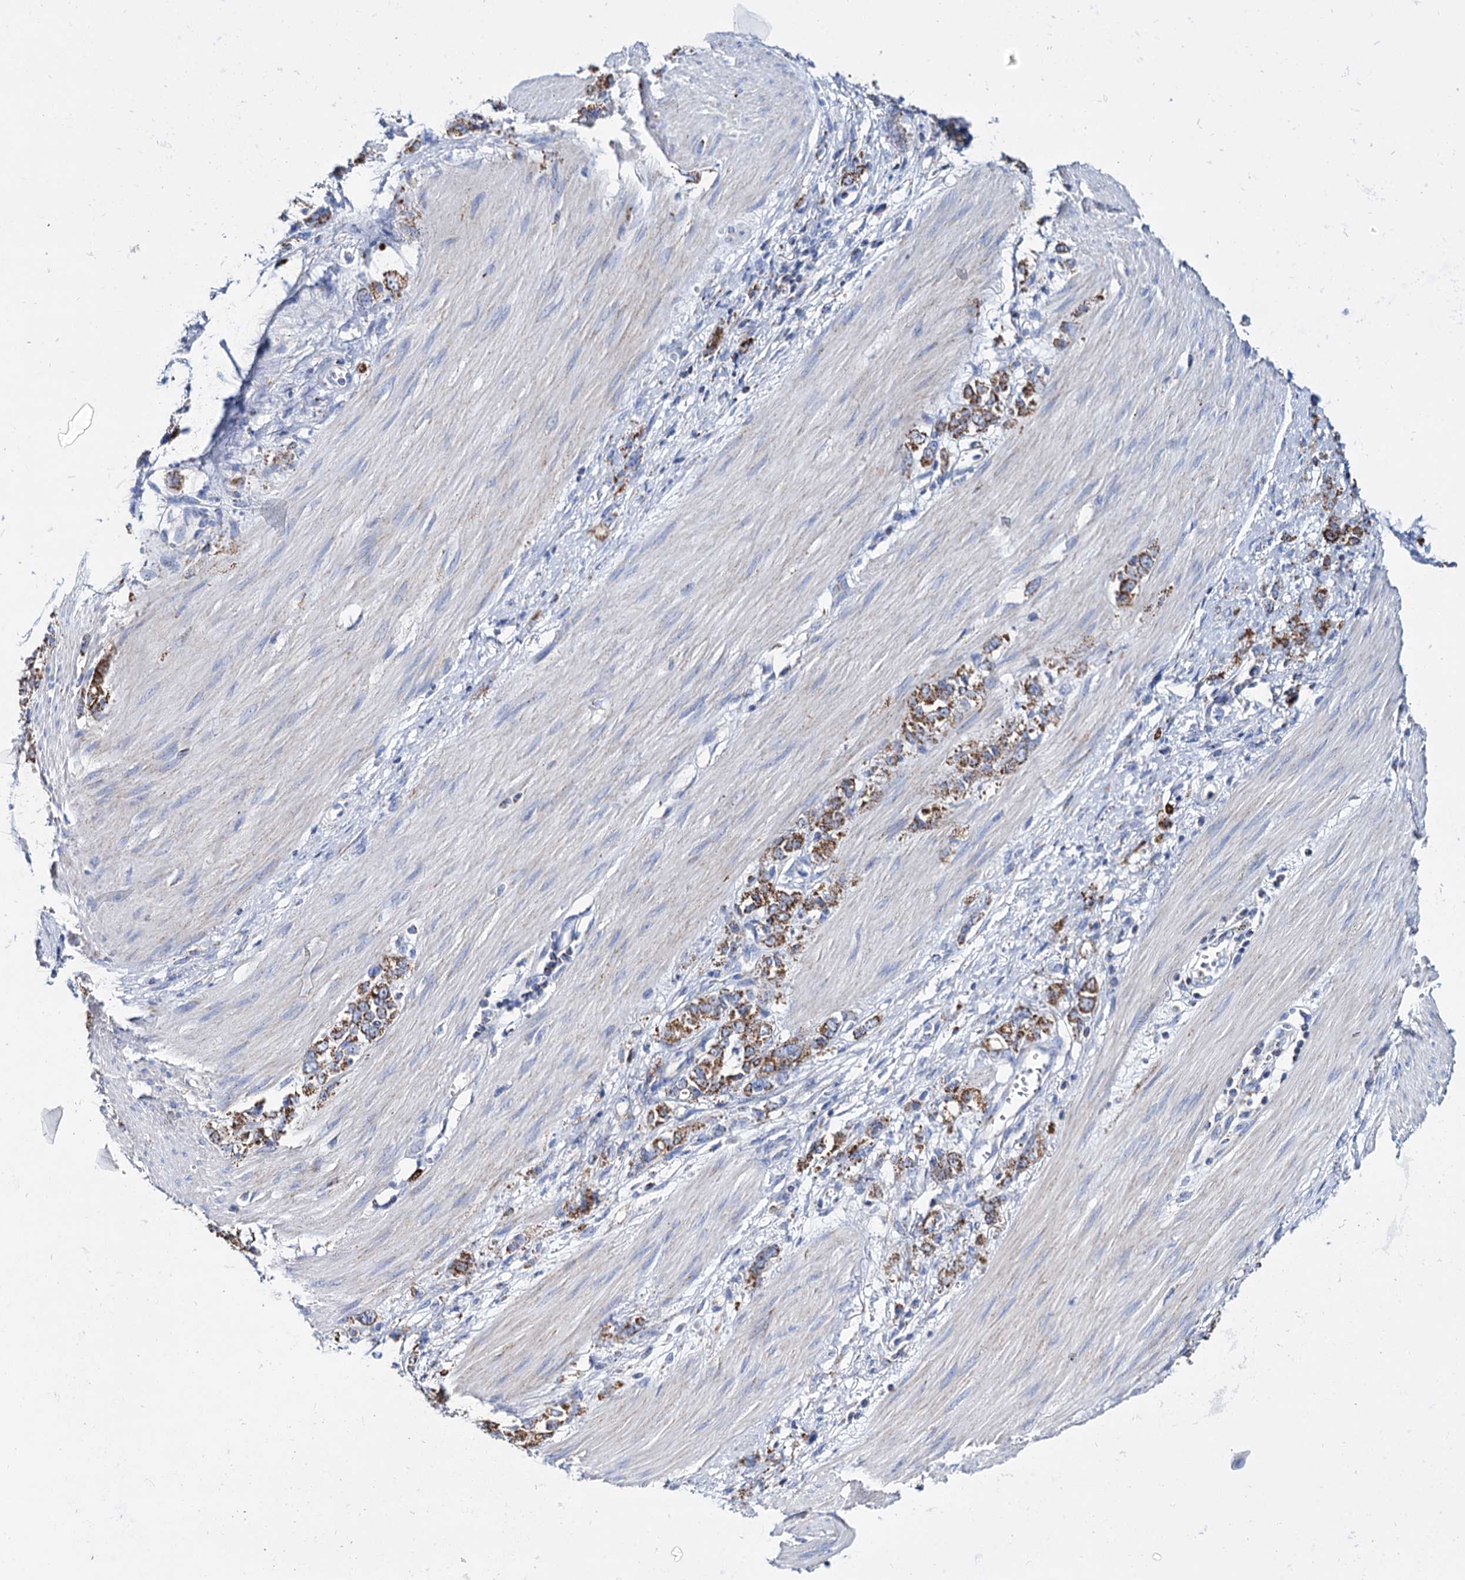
{"staining": {"intensity": "moderate", "quantity": ">75%", "location": "cytoplasmic/membranous"}, "tissue": "stomach cancer", "cell_type": "Tumor cells", "image_type": "cancer", "snomed": [{"axis": "morphology", "description": "Adenocarcinoma, NOS"}, {"axis": "topography", "description": "Stomach"}], "caption": "The histopathology image shows immunohistochemical staining of stomach adenocarcinoma. There is moderate cytoplasmic/membranous staining is appreciated in about >75% of tumor cells.", "gene": "UBASH3B", "patient": {"sex": "female", "age": 76}}